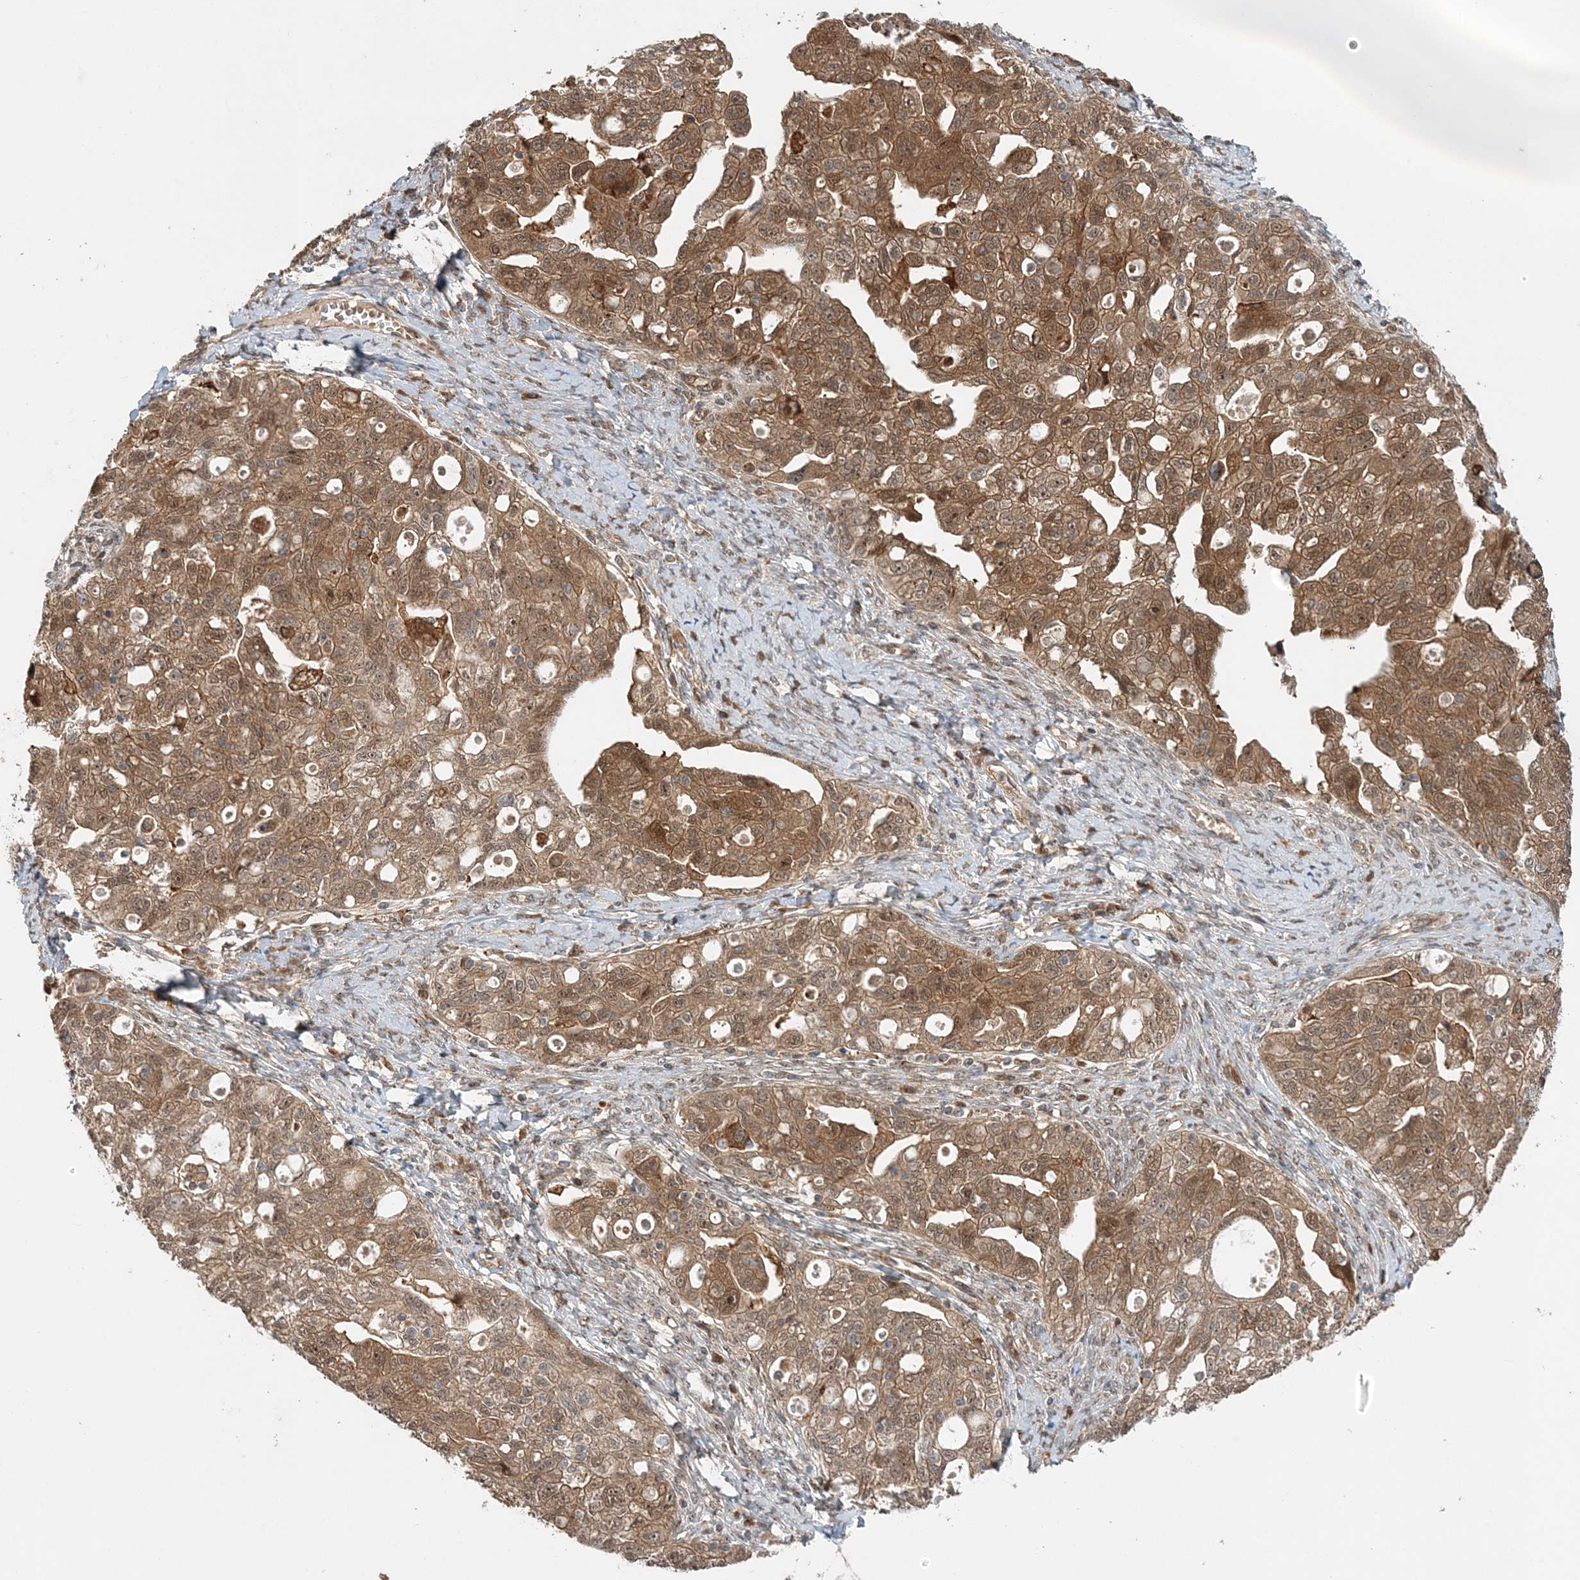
{"staining": {"intensity": "moderate", "quantity": ">75%", "location": "cytoplasmic/membranous,nuclear"}, "tissue": "ovarian cancer", "cell_type": "Tumor cells", "image_type": "cancer", "snomed": [{"axis": "morphology", "description": "Carcinoma, NOS"}, {"axis": "morphology", "description": "Cystadenocarcinoma, serous, NOS"}, {"axis": "topography", "description": "Ovary"}], "caption": "An IHC photomicrograph of neoplastic tissue is shown. Protein staining in brown labels moderate cytoplasmic/membranous and nuclear positivity in ovarian cancer within tumor cells.", "gene": "UBTD2", "patient": {"sex": "female", "age": 69}}